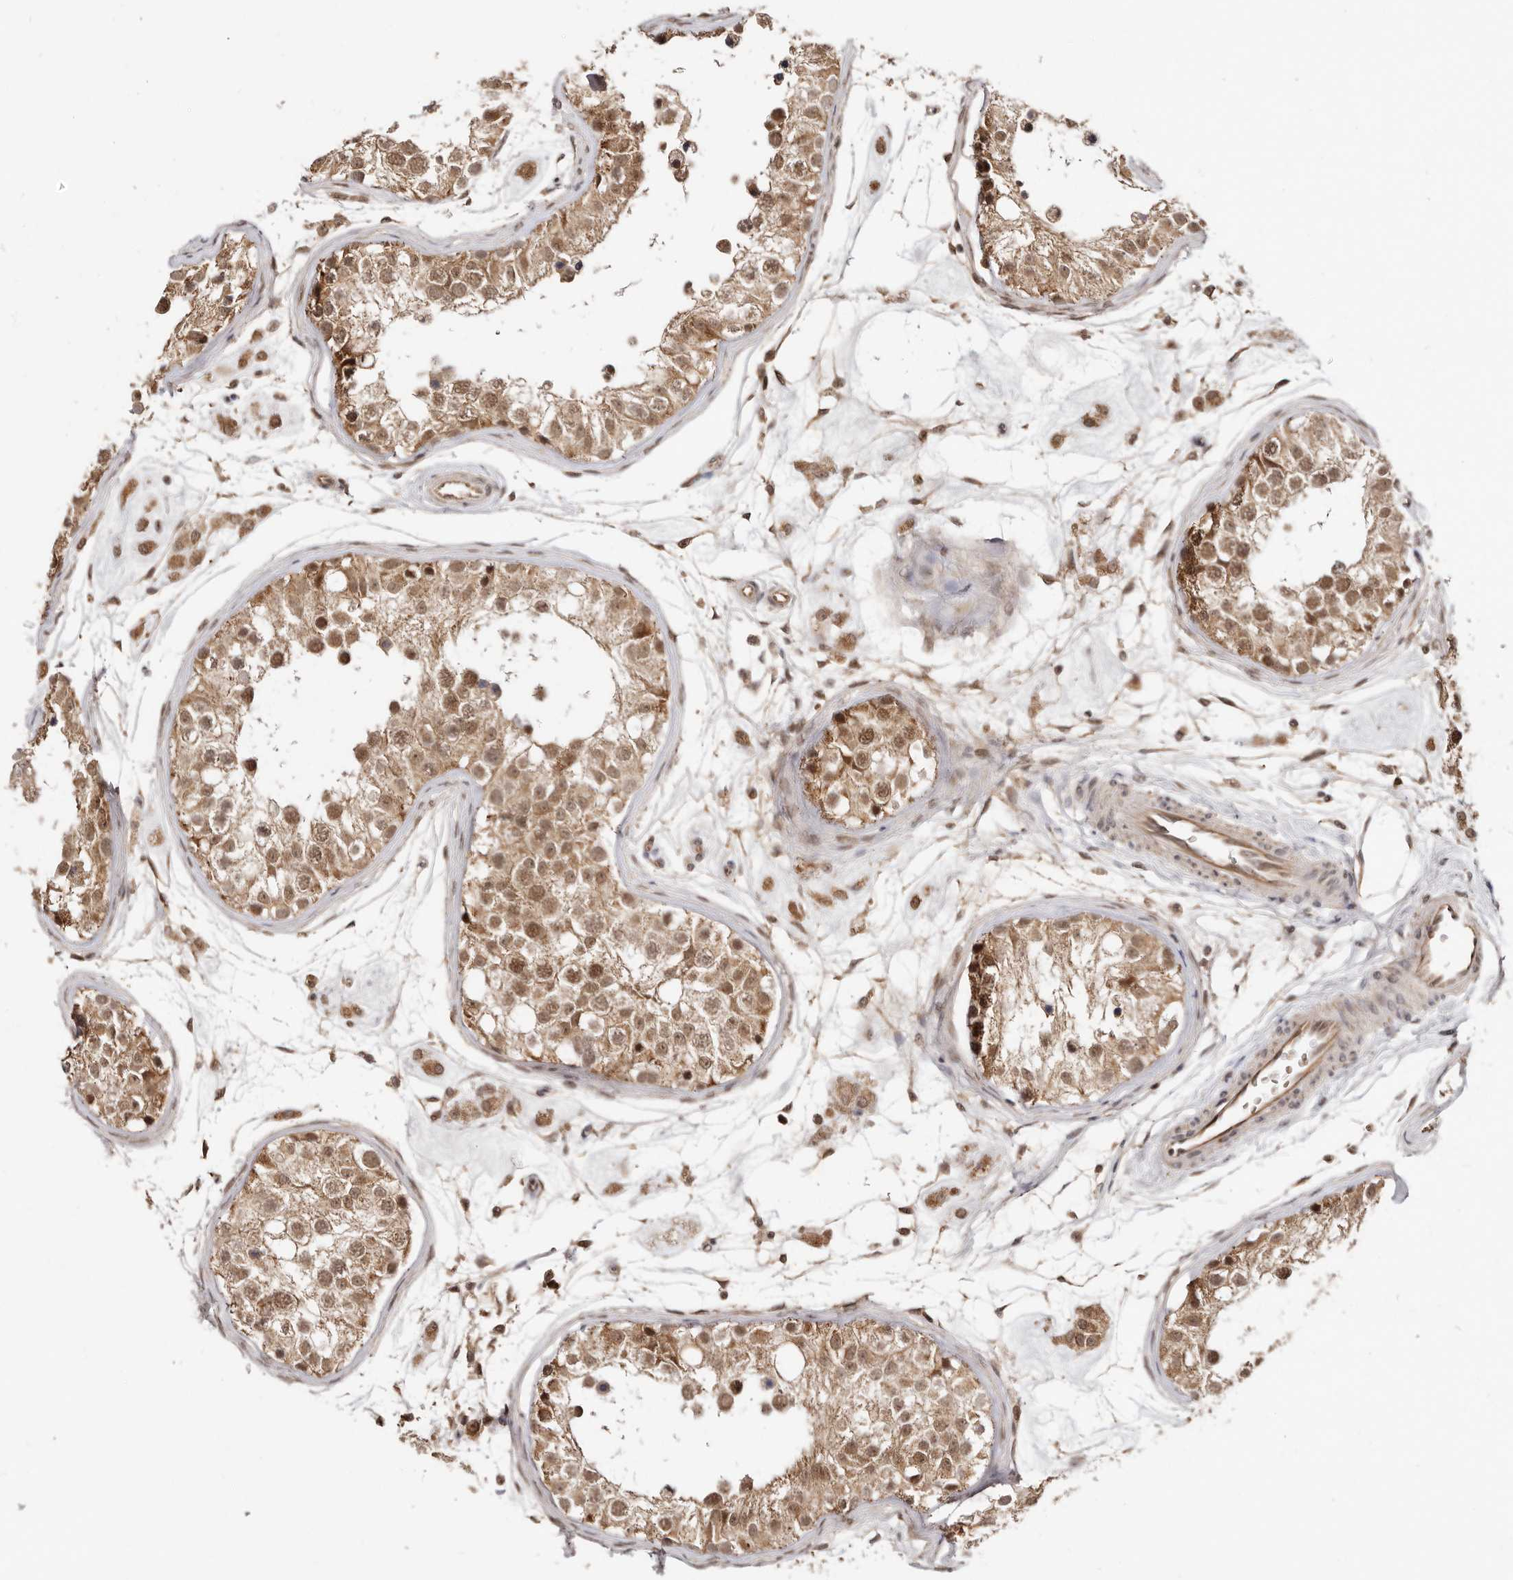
{"staining": {"intensity": "moderate", "quantity": ">75%", "location": "cytoplasmic/membranous,nuclear"}, "tissue": "testis", "cell_type": "Cells in seminiferous ducts", "image_type": "normal", "snomed": [{"axis": "morphology", "description": "Normal tissue, NOS"}, {"axis": "morphology", "description": "Adenocarcinoma, metastatic, NOS"}, {"axis": "topography", "description": "Testis"}], "caption": "An IHC micrograph of unremarkable tissue is shown. Protein staining in brown shows moderate cytoplasmic/membranous,nuclear positivity in testis within cells in seminiferous ducts. The staining was performed using DAB, with brown indicating positive protein expression. Nuclei are stained blue with hematoxylin.", "gene": "MED8", "patient": {"sex": "male", "age": 26}}